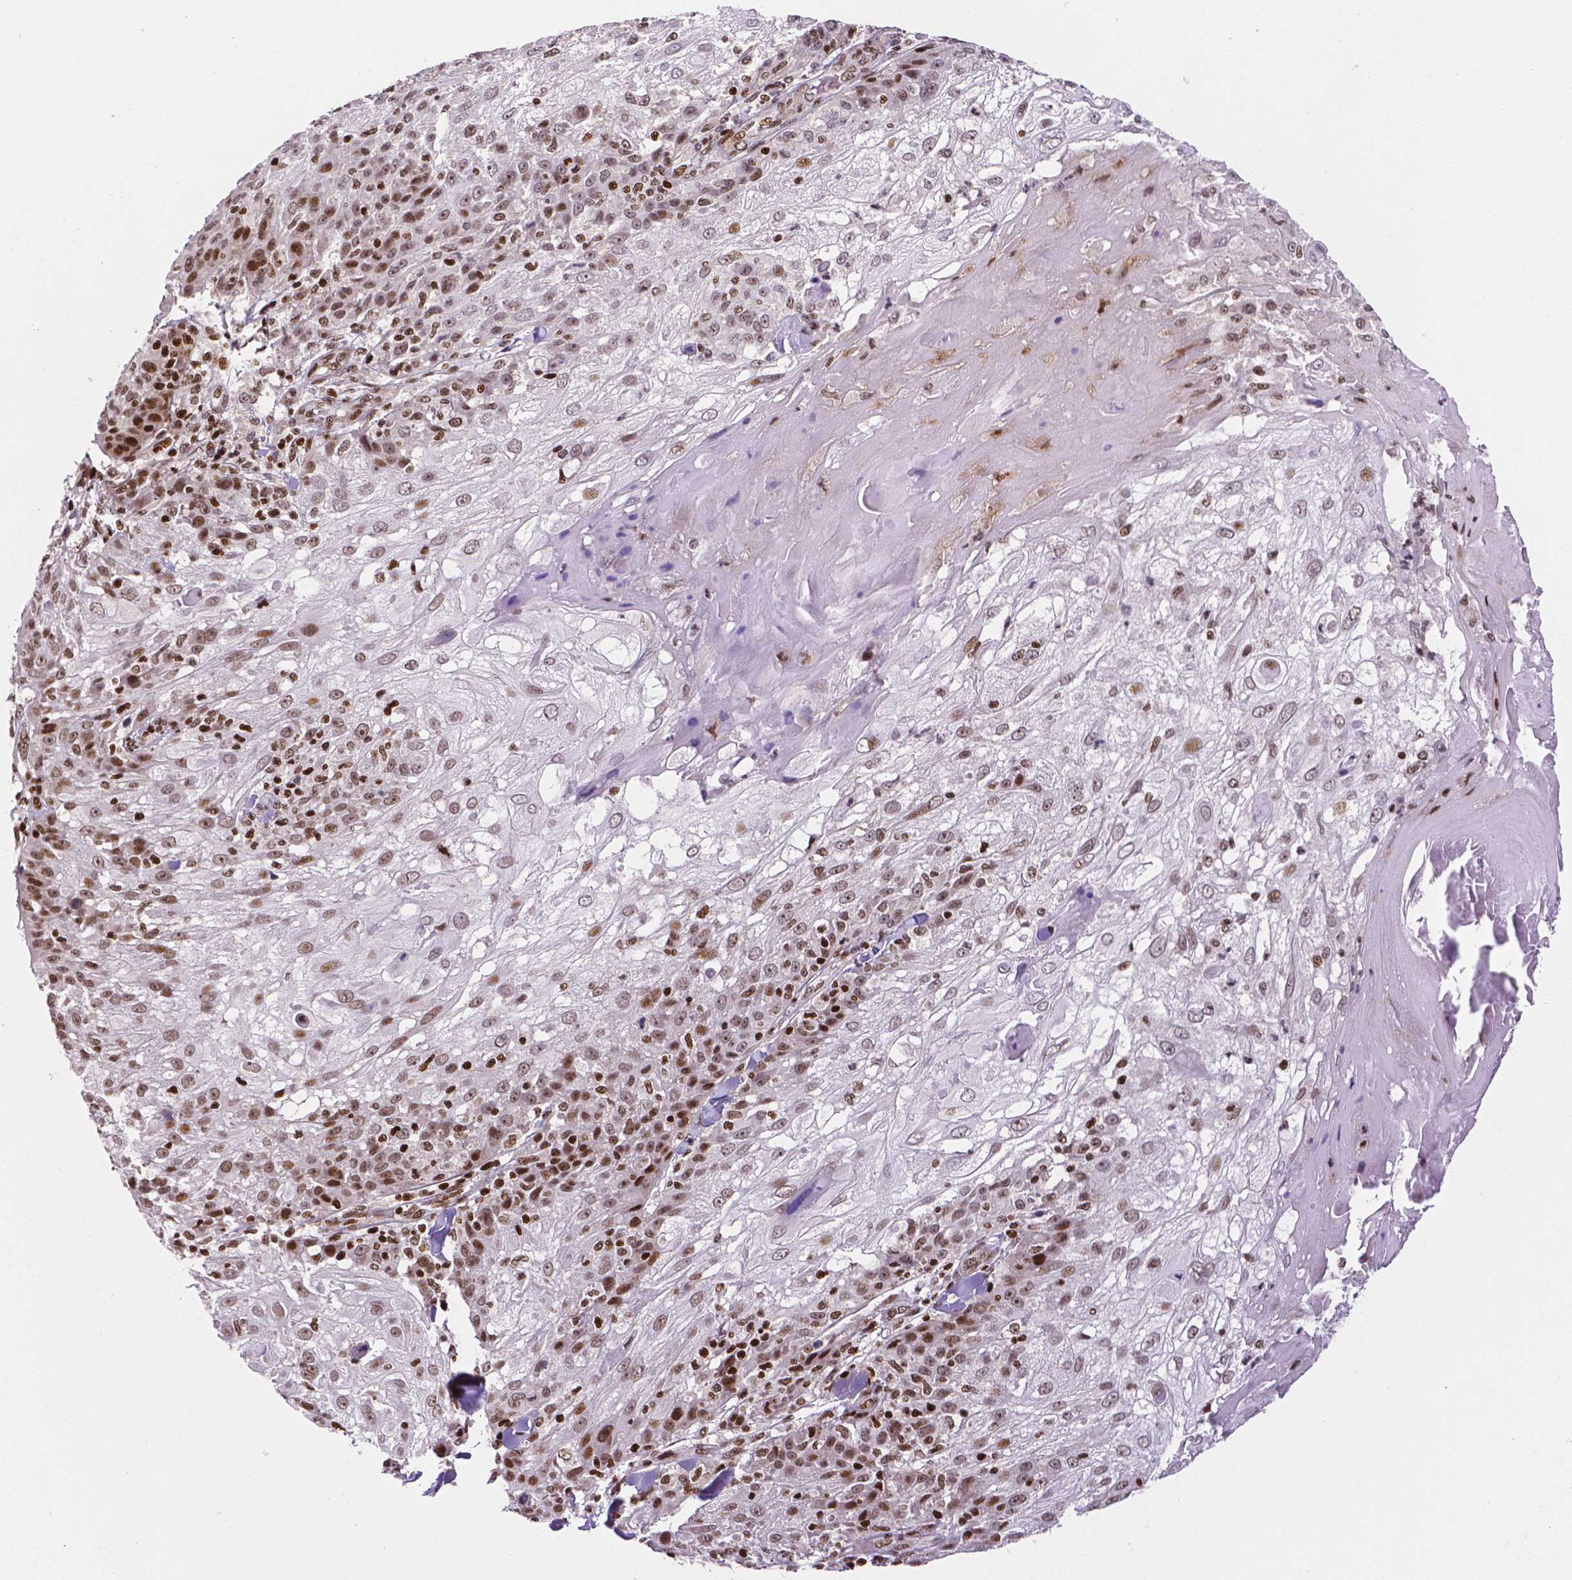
{"staining": {"intensity": "strong", "quantity": "25%-75%", "location": "nuclear"}, "tissue": "skin cancer", "cell_type": "Tumor cells", "image_type": "cancer", "snomed": [{"axis": "morphology", "description": "Normal tissue, NOS"}, {"axis": "morphology", "description": "Squamous cell carcinoma, NOS"}, {"axis": "topography", "description": "Skin"}], "caption": "Protein expression analysis of human skin squamous cell carcinoma reveals strong nuclear positivity in about 25%-75% of tumor cells. Immunohistochemistry (ihc) stains the protein in brown and the nuclei are stained blue.", "gene": "CTCF", "patient": {"sex": "female", "age": 83}}